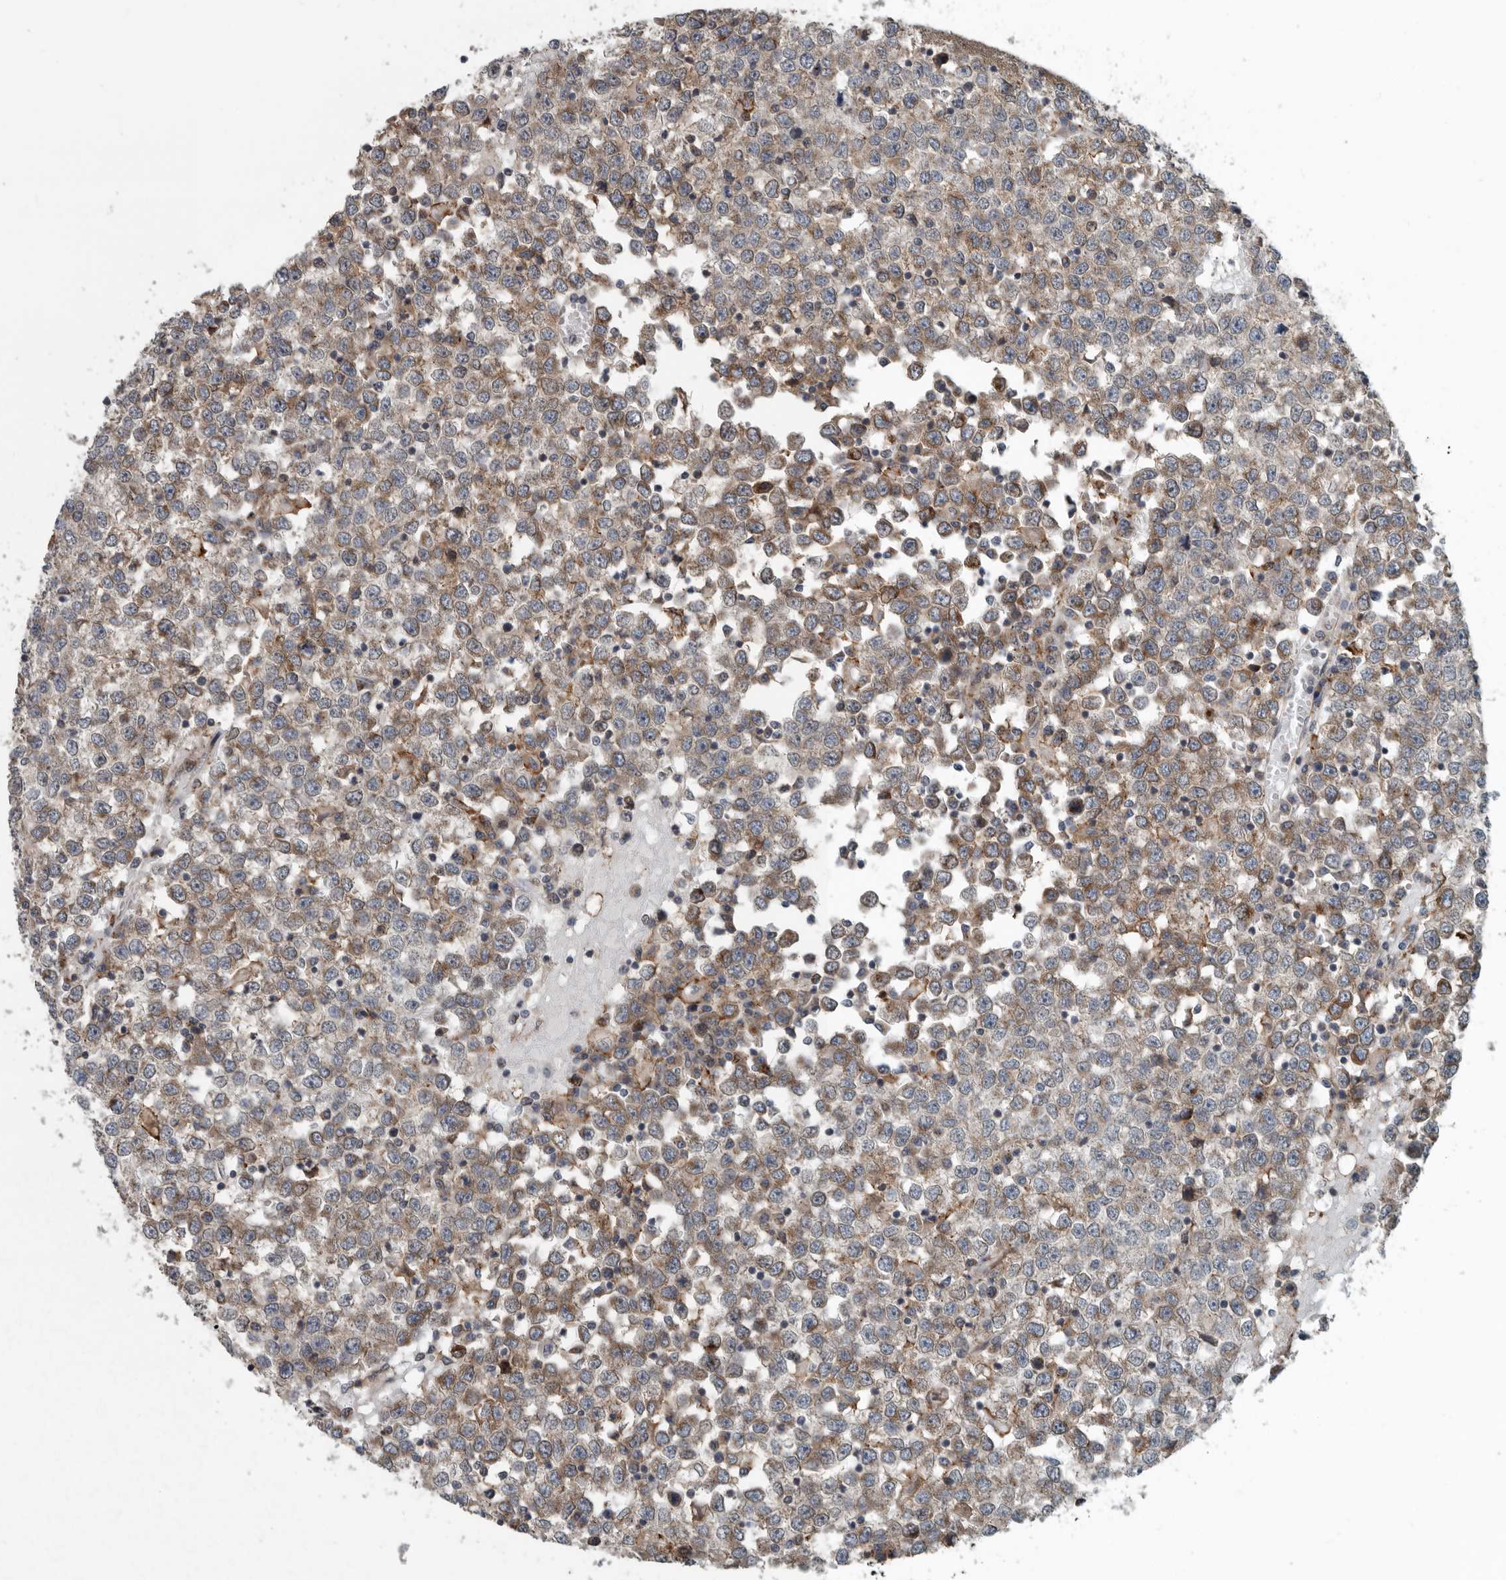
{"staining": {"intensity": "moderate", "quantity": "25%-75%", "location": "cytoplasmic/membranous"}, "tissue": "testis cancer", "cell_type": "Tumor cells", "image_type": "cancer", "snomed": [{"axis": "morphology", "description": "Seminoma, NOS"}, {"axis": "topography", "description": "Testis"}], "caption": "Immunohistochemical staining of seminoma (testis) displays medium levels of moderate cytoplasmic/membranous positivity in approximately 25%-75% of tumor cells.", "gene": "AMFR", "patient": {"sex": "male", "age": 65}}